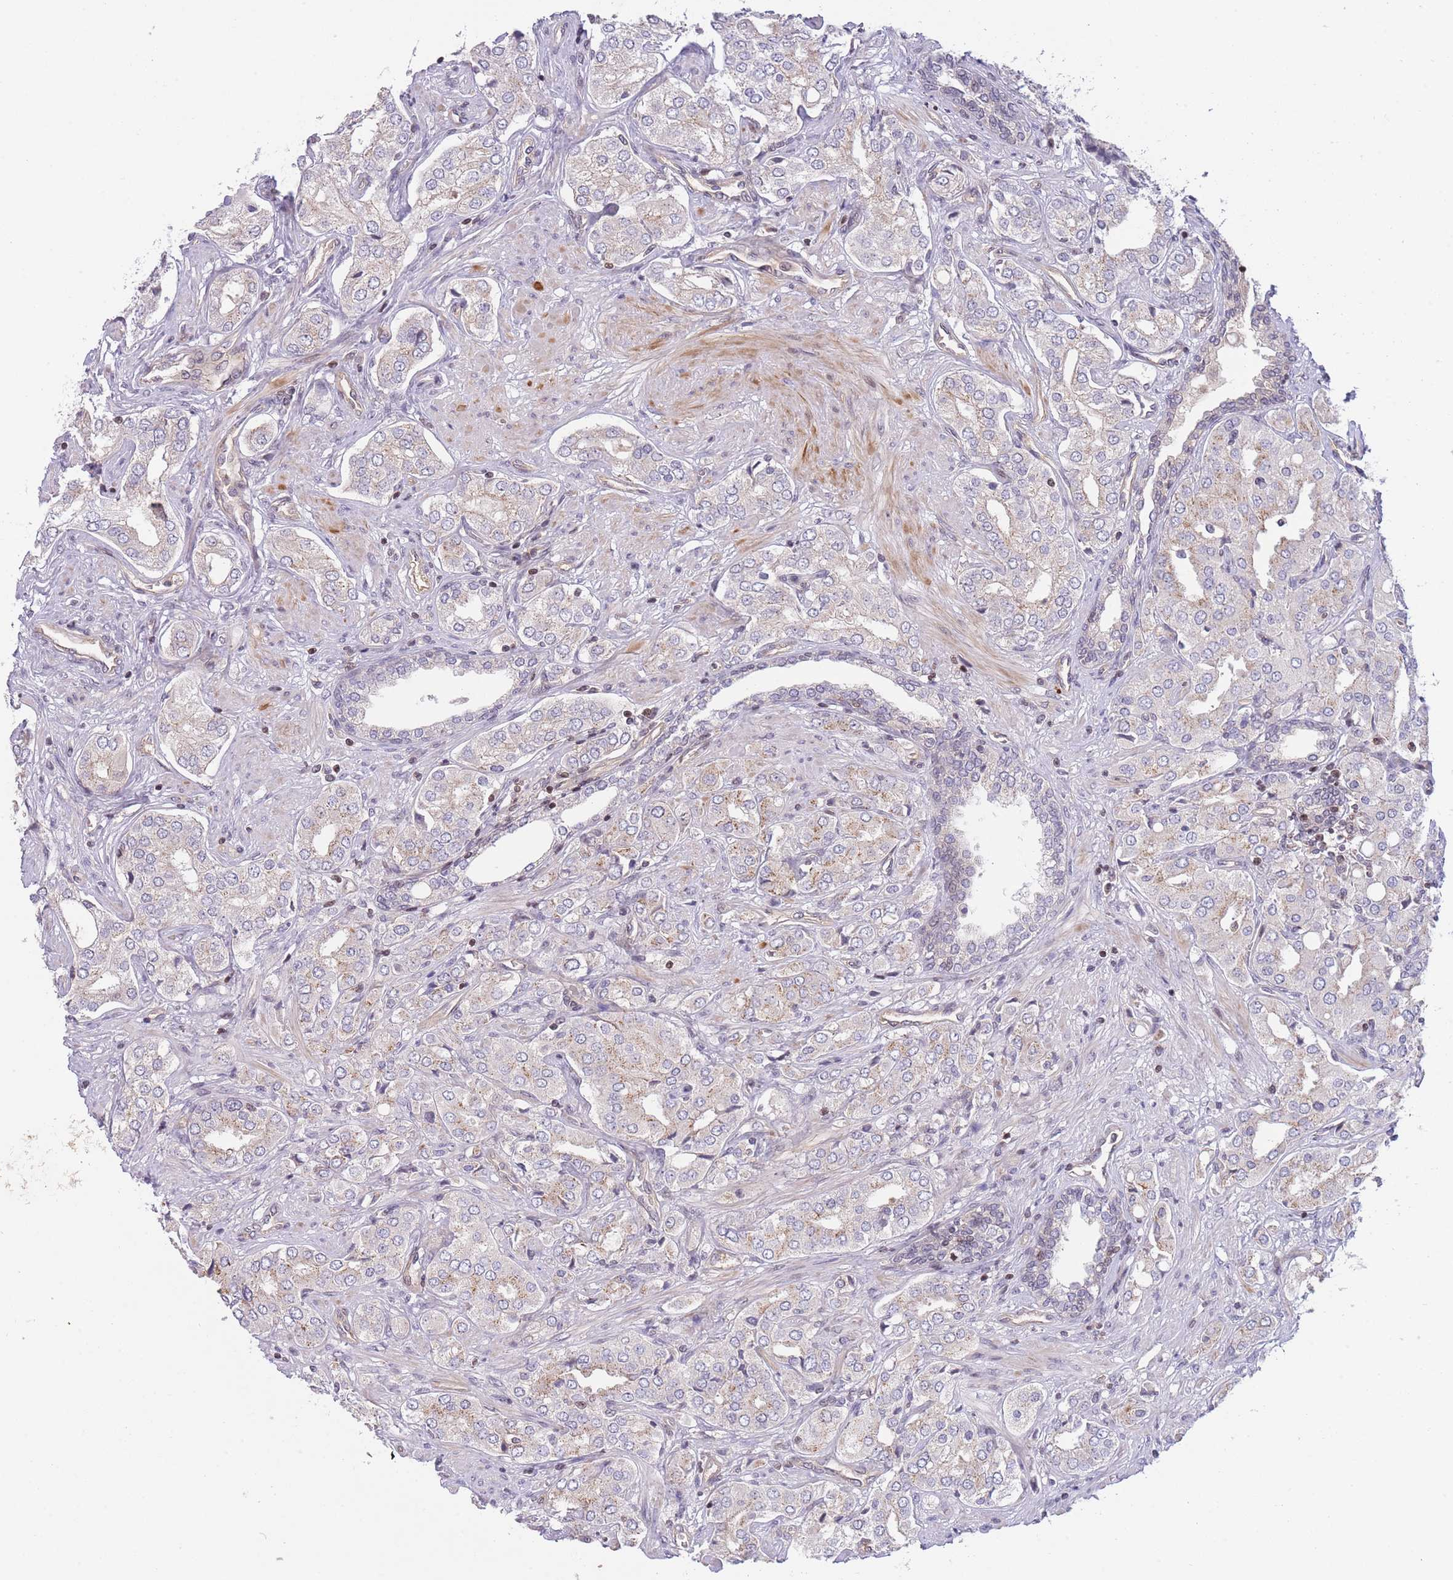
{"staining": {"intensity": "weak", "quantity": "25%-75%", "location": "cytoplasmic/membranous"}, "tissue": "prostate cancer", "cell_type": "Tumor cells", "image_type": "cancer", "snomed": [{"axis": "morphology", "description": "Adenocarcinoma, High grade"}, {"axis": "topography", "description": "Prostate"}], "caption": "Brown immunohistochemical staining in prostate high-grade adenocarcinoma exhibits weak cytoplasmic/membranous positivity in about 25%-75% of tumor cells. (Brightfield microscopy of DAB IHC at high magnification).", "gene": "SLC35F5", "patient": {"sex": "male", "age": 71}}